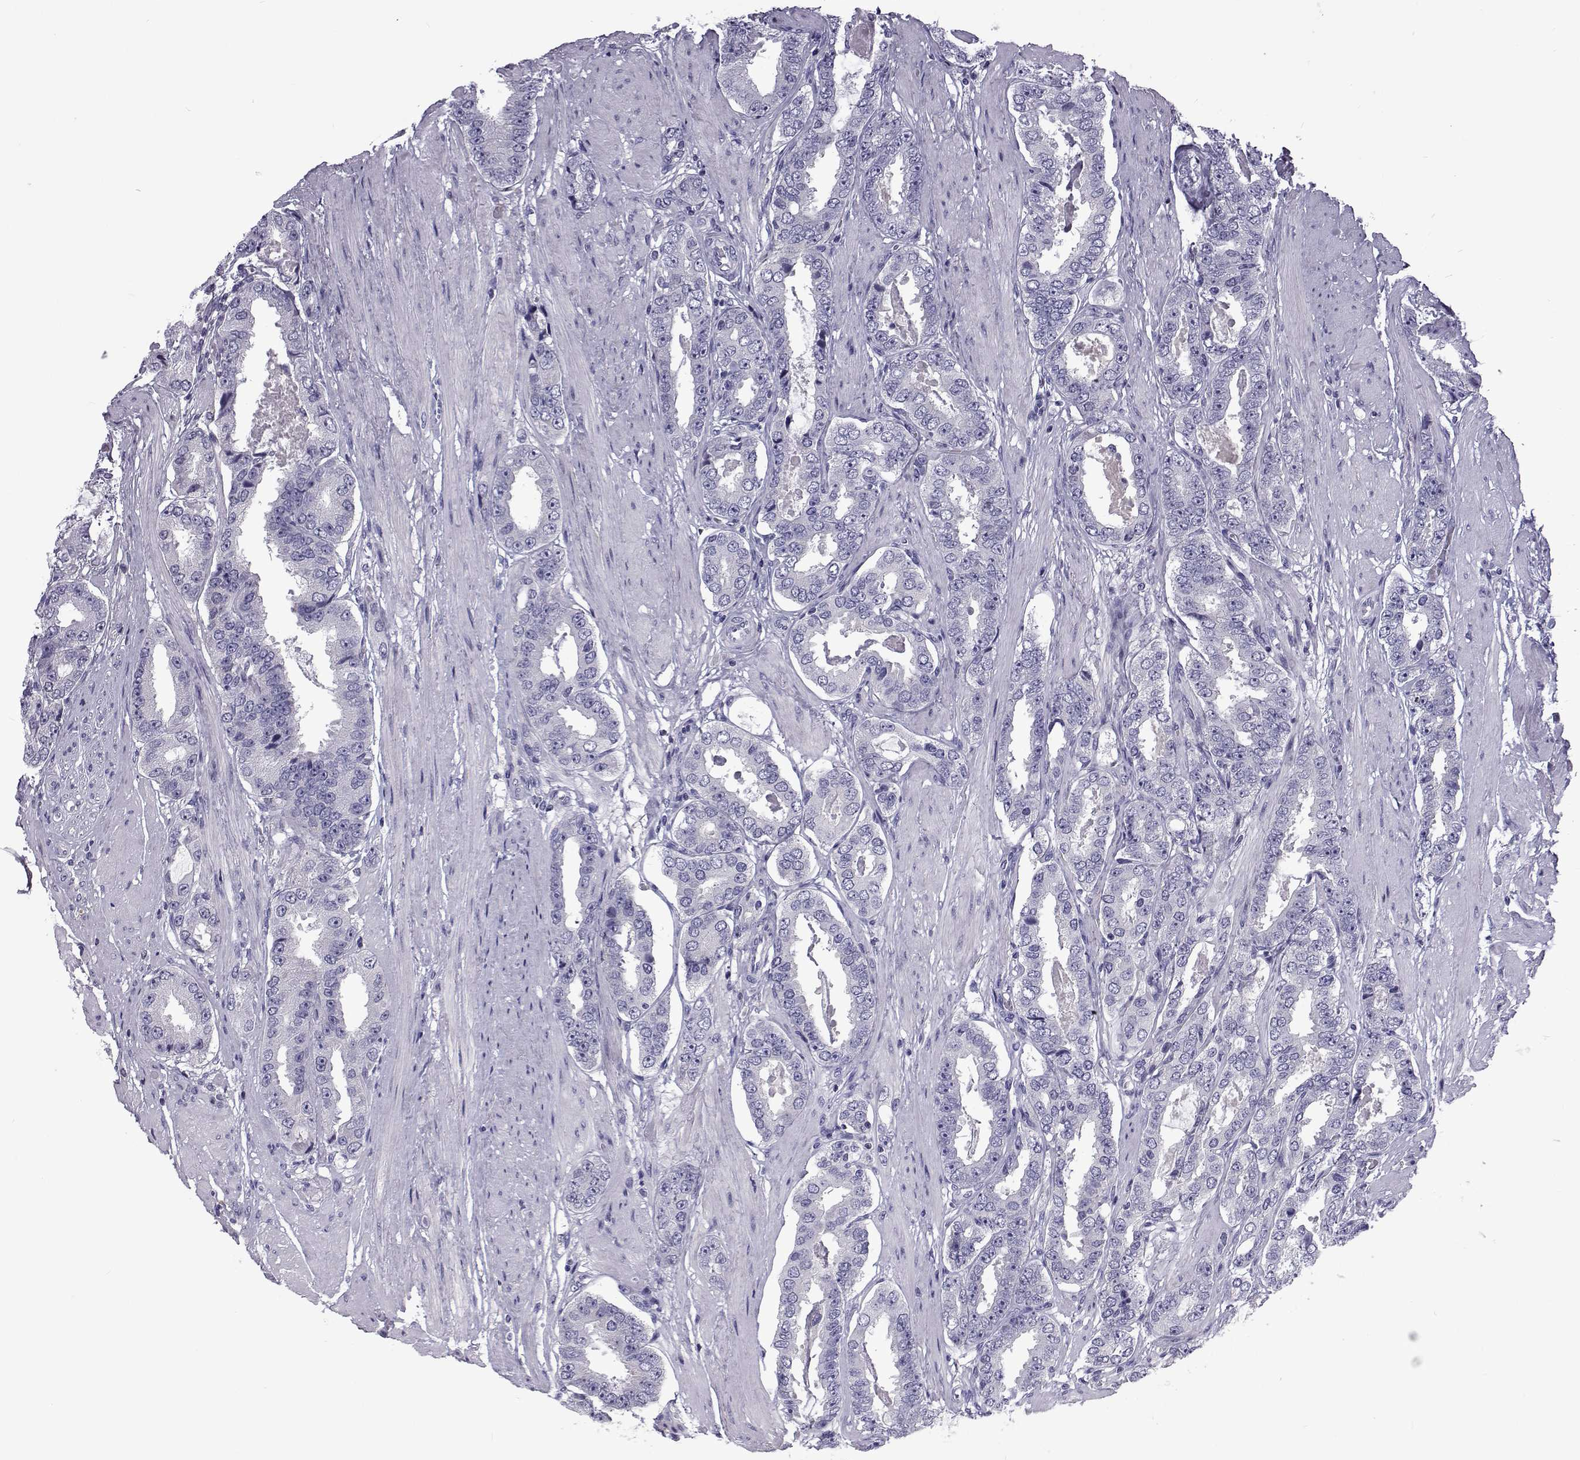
{"staining": {"intensity": "negative", "quantity": "none", "location": "none"}, "tissue": "prostate cancer", "cell_type": "Tumor cells", "image_type": "cancer", "snomed": [{"axis": "morphology", "description": "Adenocarcinoma, High grade"}, {"axis": "topography", "description": "Prostate"}], "caption": "This is an IHC image of human prostate cancer (adenocarcinoma (high-grade)). There is no positivity in tumor cells.", "gene": "TCF15", "patient": {"sex": "male", "age": 63}}